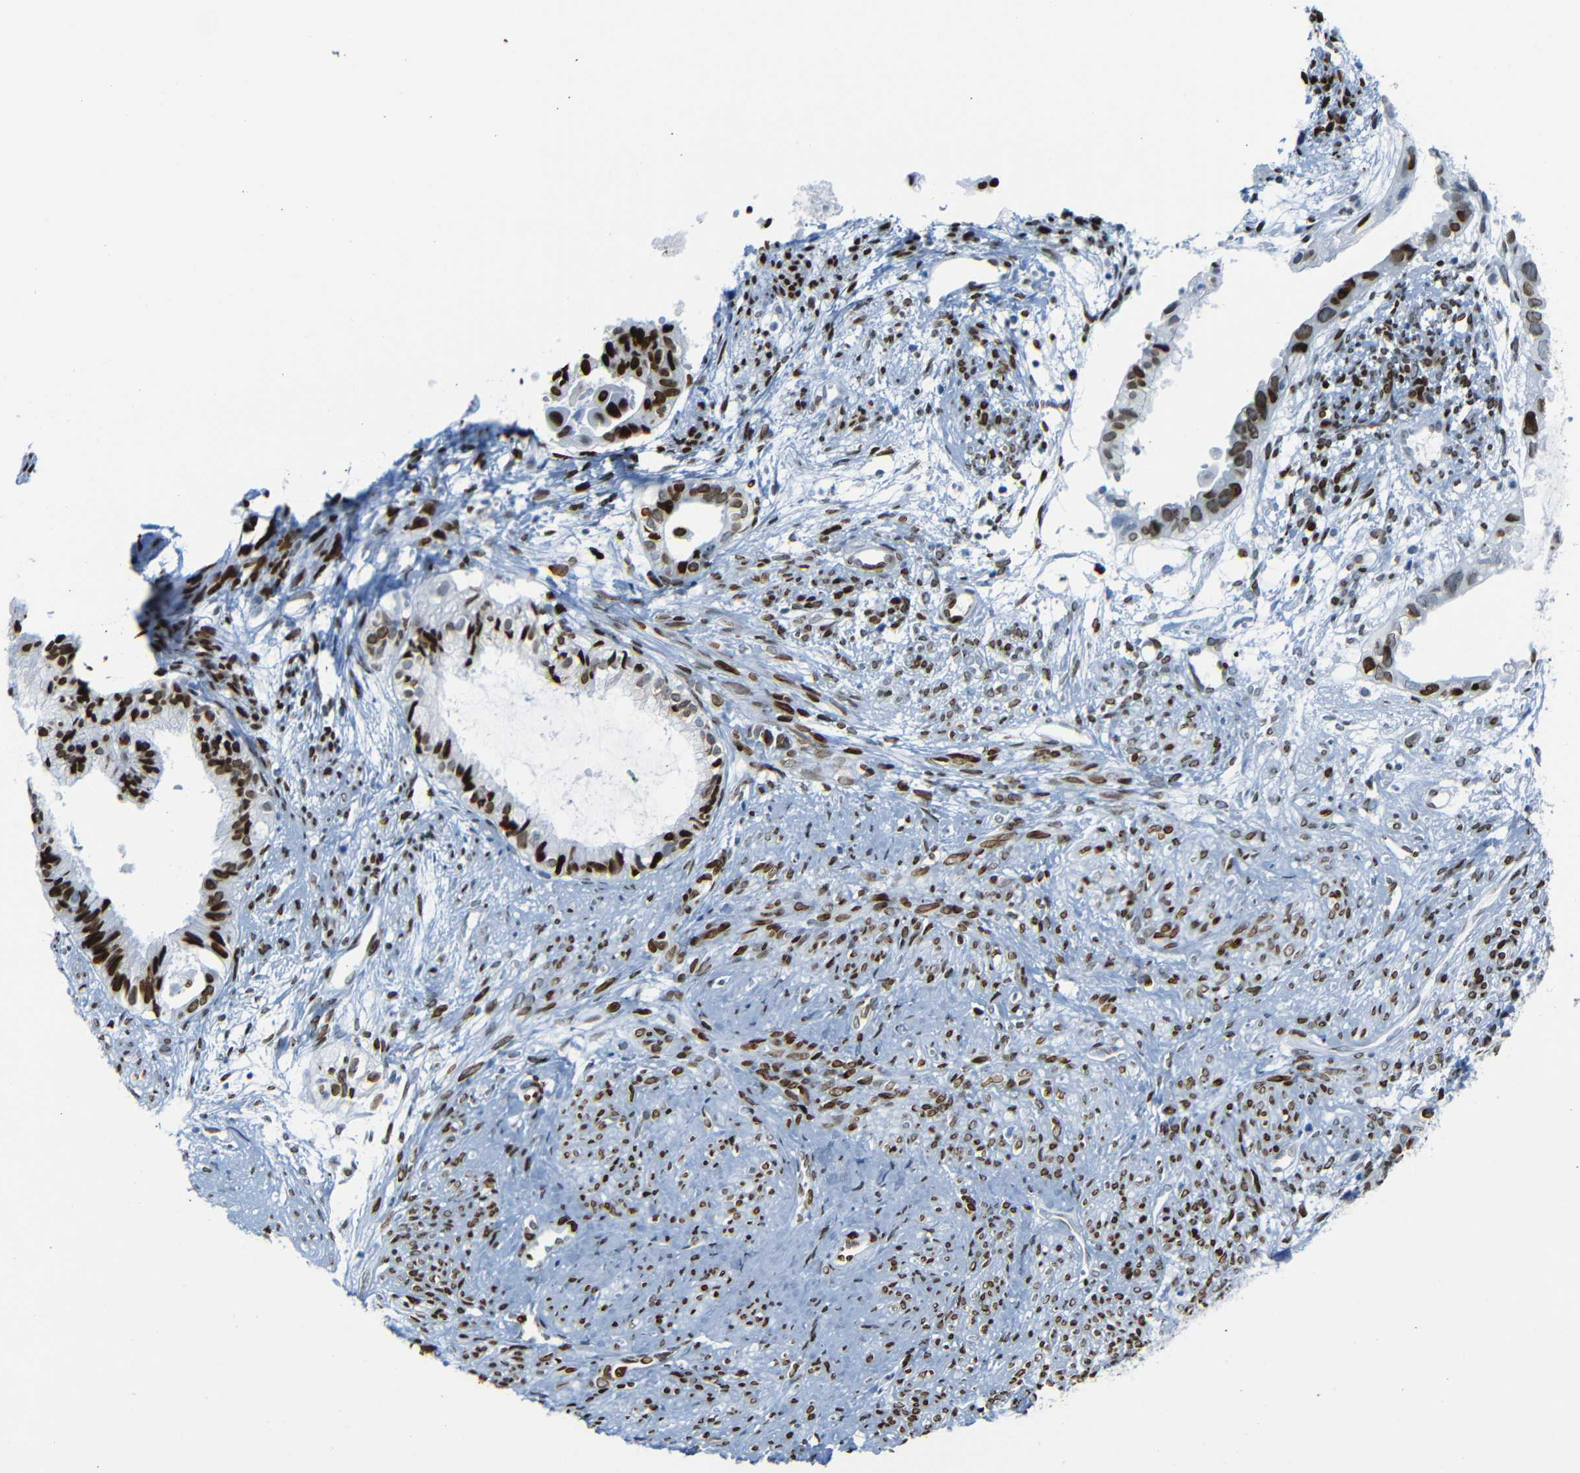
{"staining": {"intensity": "strong", "quantity": ">75%", "location": "nuclear"}, "tissue": "cervical cancer", "cell_type": "Tumor cells", "image_type": "cancer", "snomed": [{"axis": "morphology", "description": "Normal tissue, NOS"}, {"axis": "morphology", "description": "Adenocarcinoma, NOS"}, {"axis": "topography", "description": "Cervix"}, {"axis": "topography", "description": "Endometrium"}], "caption": "A high-resolution photomicrograph shows immunohistochemistry staining of cervical cancer (adenocarcinoma), which displays strong nuclear staining in about >75% of tumor cells. (Brightfield microscopy of DAB IHC at high magnification).", "gene": "NPIPB15", "patient": {"sex": "female", "age": 86}}